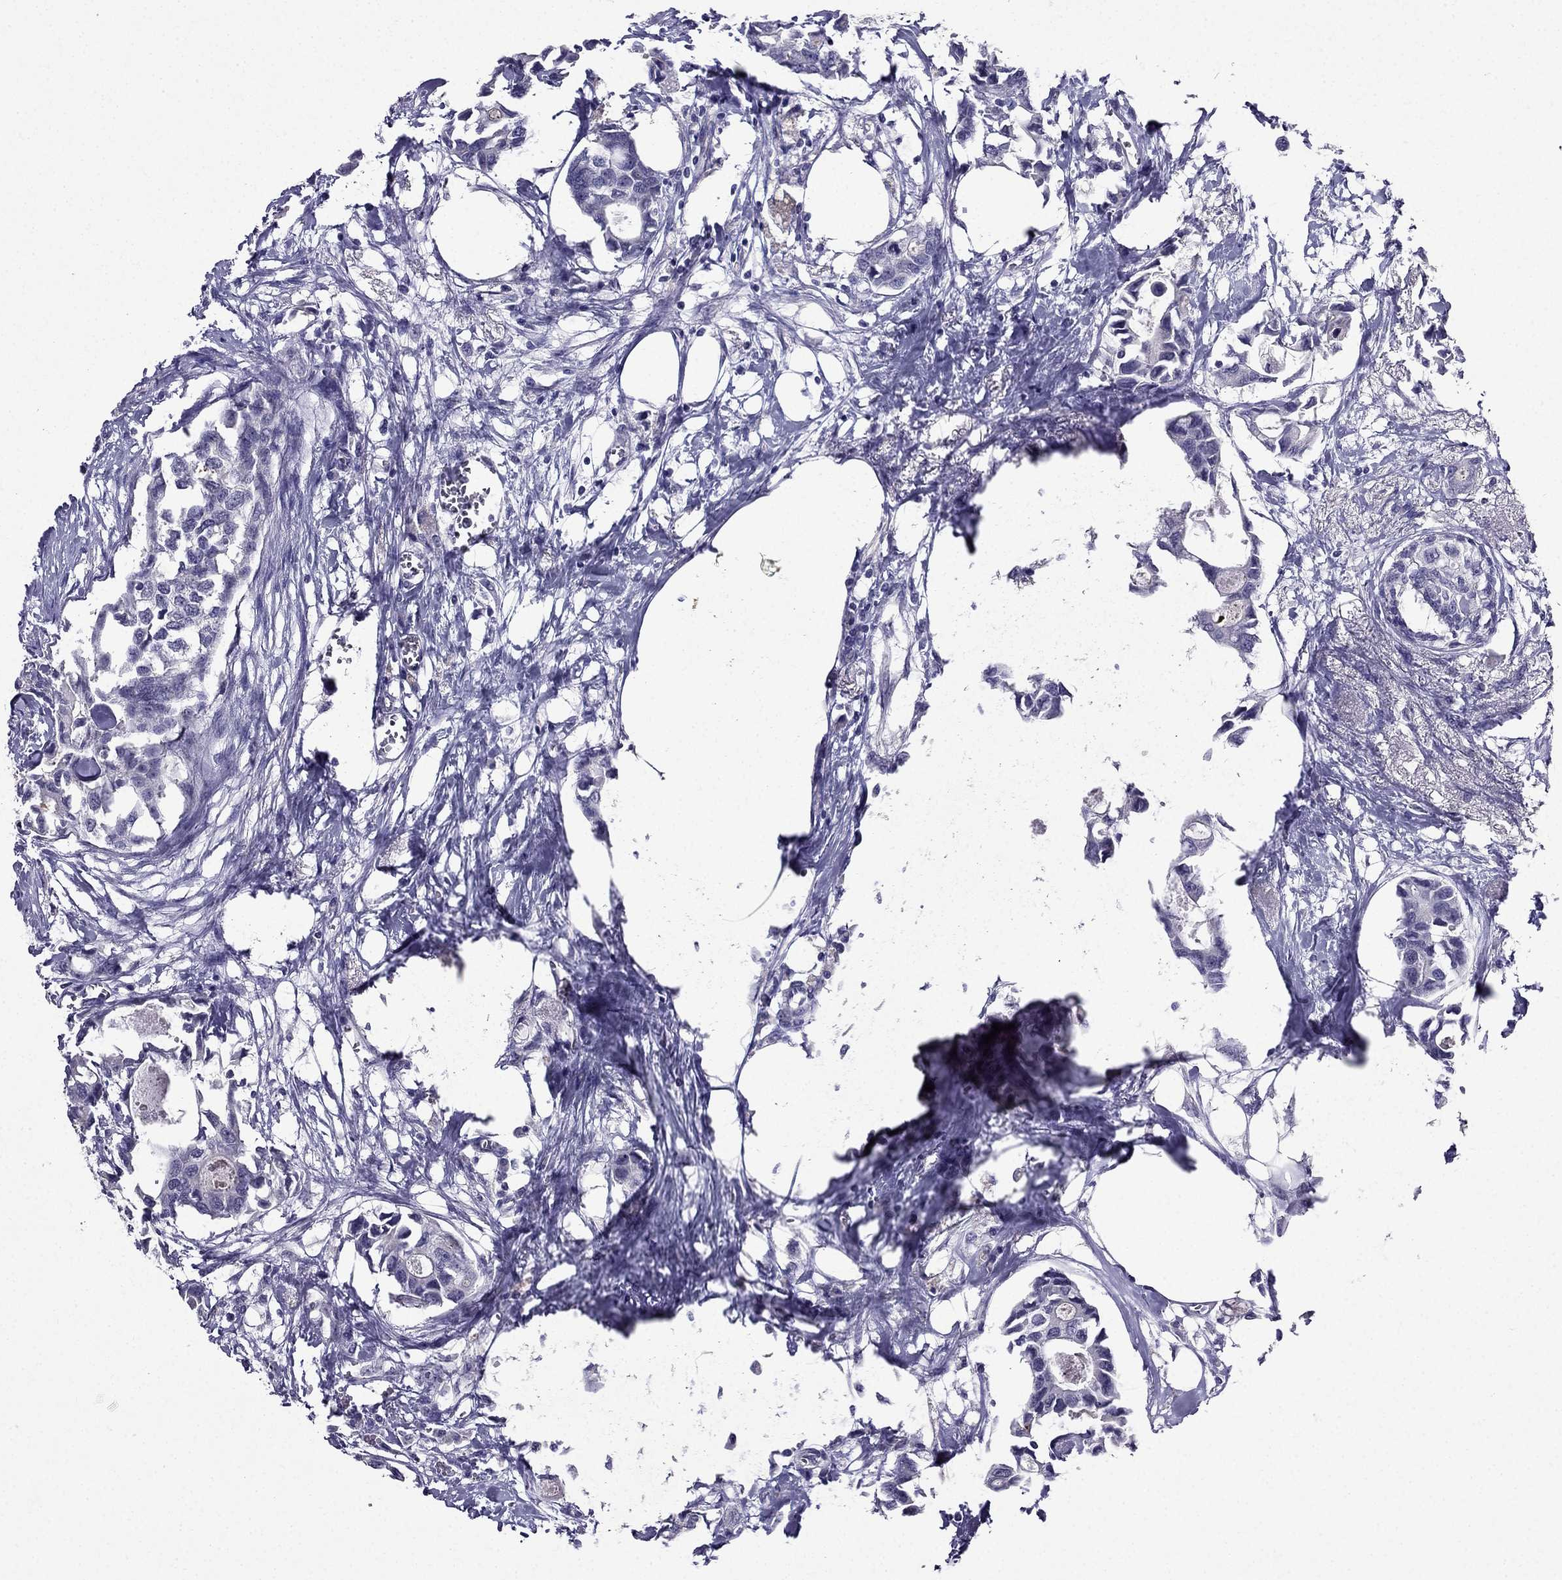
{"staining": {"intensity": "negative", "quantity": "none", "location": "none"}, "tissue": "breast cancer", "cell_type": "Tumor cells", "image_type": "cancer", "snomed": [{"axis": "morphology", "description": "Duct carcinoma"}, {"axis": "topography", "description": "Breast"}], "caption": "An image of human breast cancer (infiltrating ductal carcinoma) is negative for staining in tumor cells.", "gene": "DUSP15", "patient": {"sex": "female", "age": 83}}